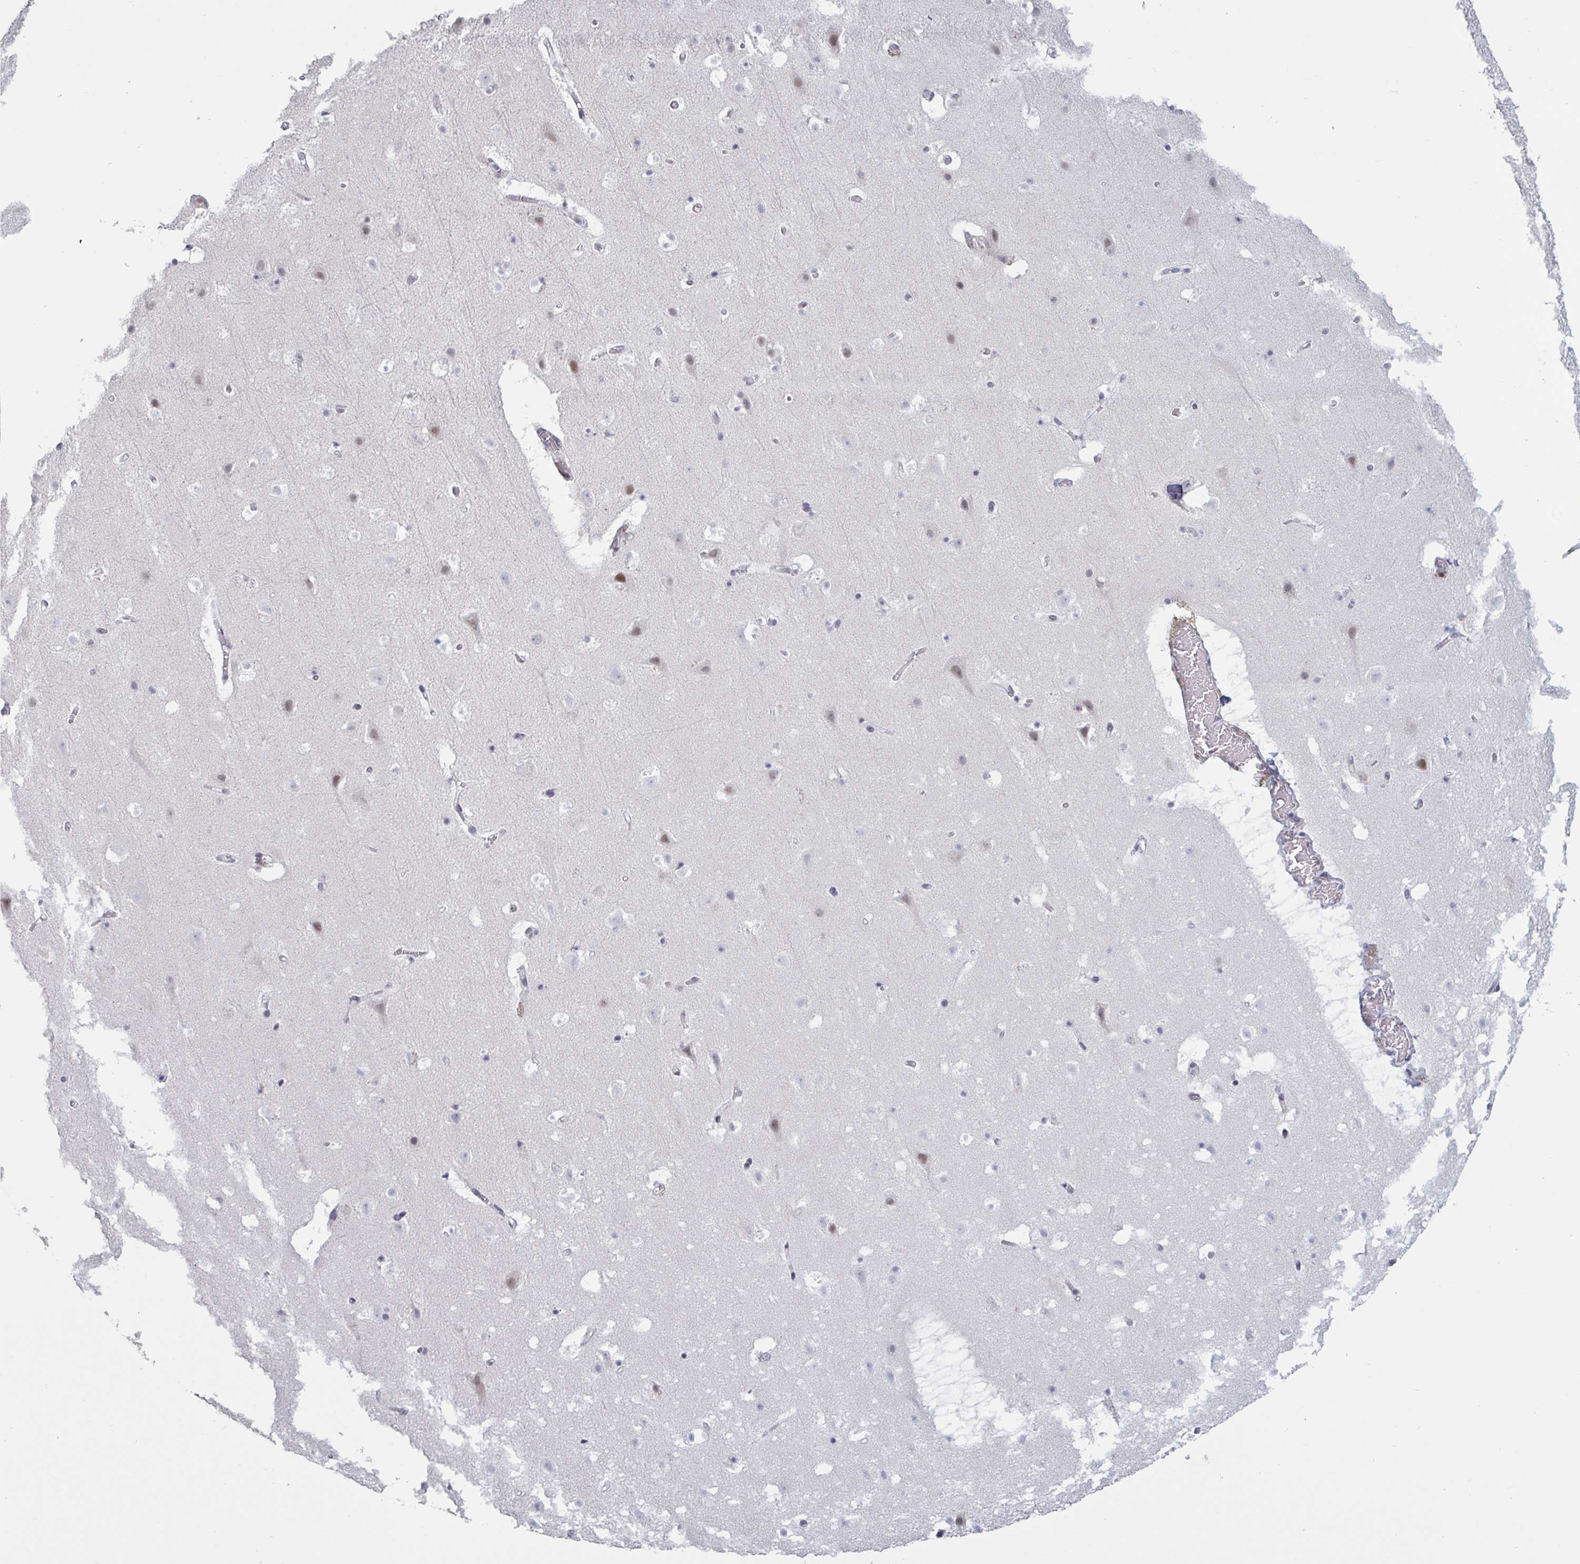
{"staining": {"intensity": "negative", "quantity": "none", "location": "none"}, "tissue": "cerebral cortex", "cell_type": "Endothelial cells", "image_type": "normal", "snomed": [{"axis": "morphology", "description": "Normal tissue, NOS"}, {"axis": "topography", "description": "Cerebral cortex"}], "caption": "Photomicrograph shows no significant protein expression in endothelial cells of benign cerebral cortex.", "gene": "BCL7B", "patient": {"sex": "female", "age": 42}}